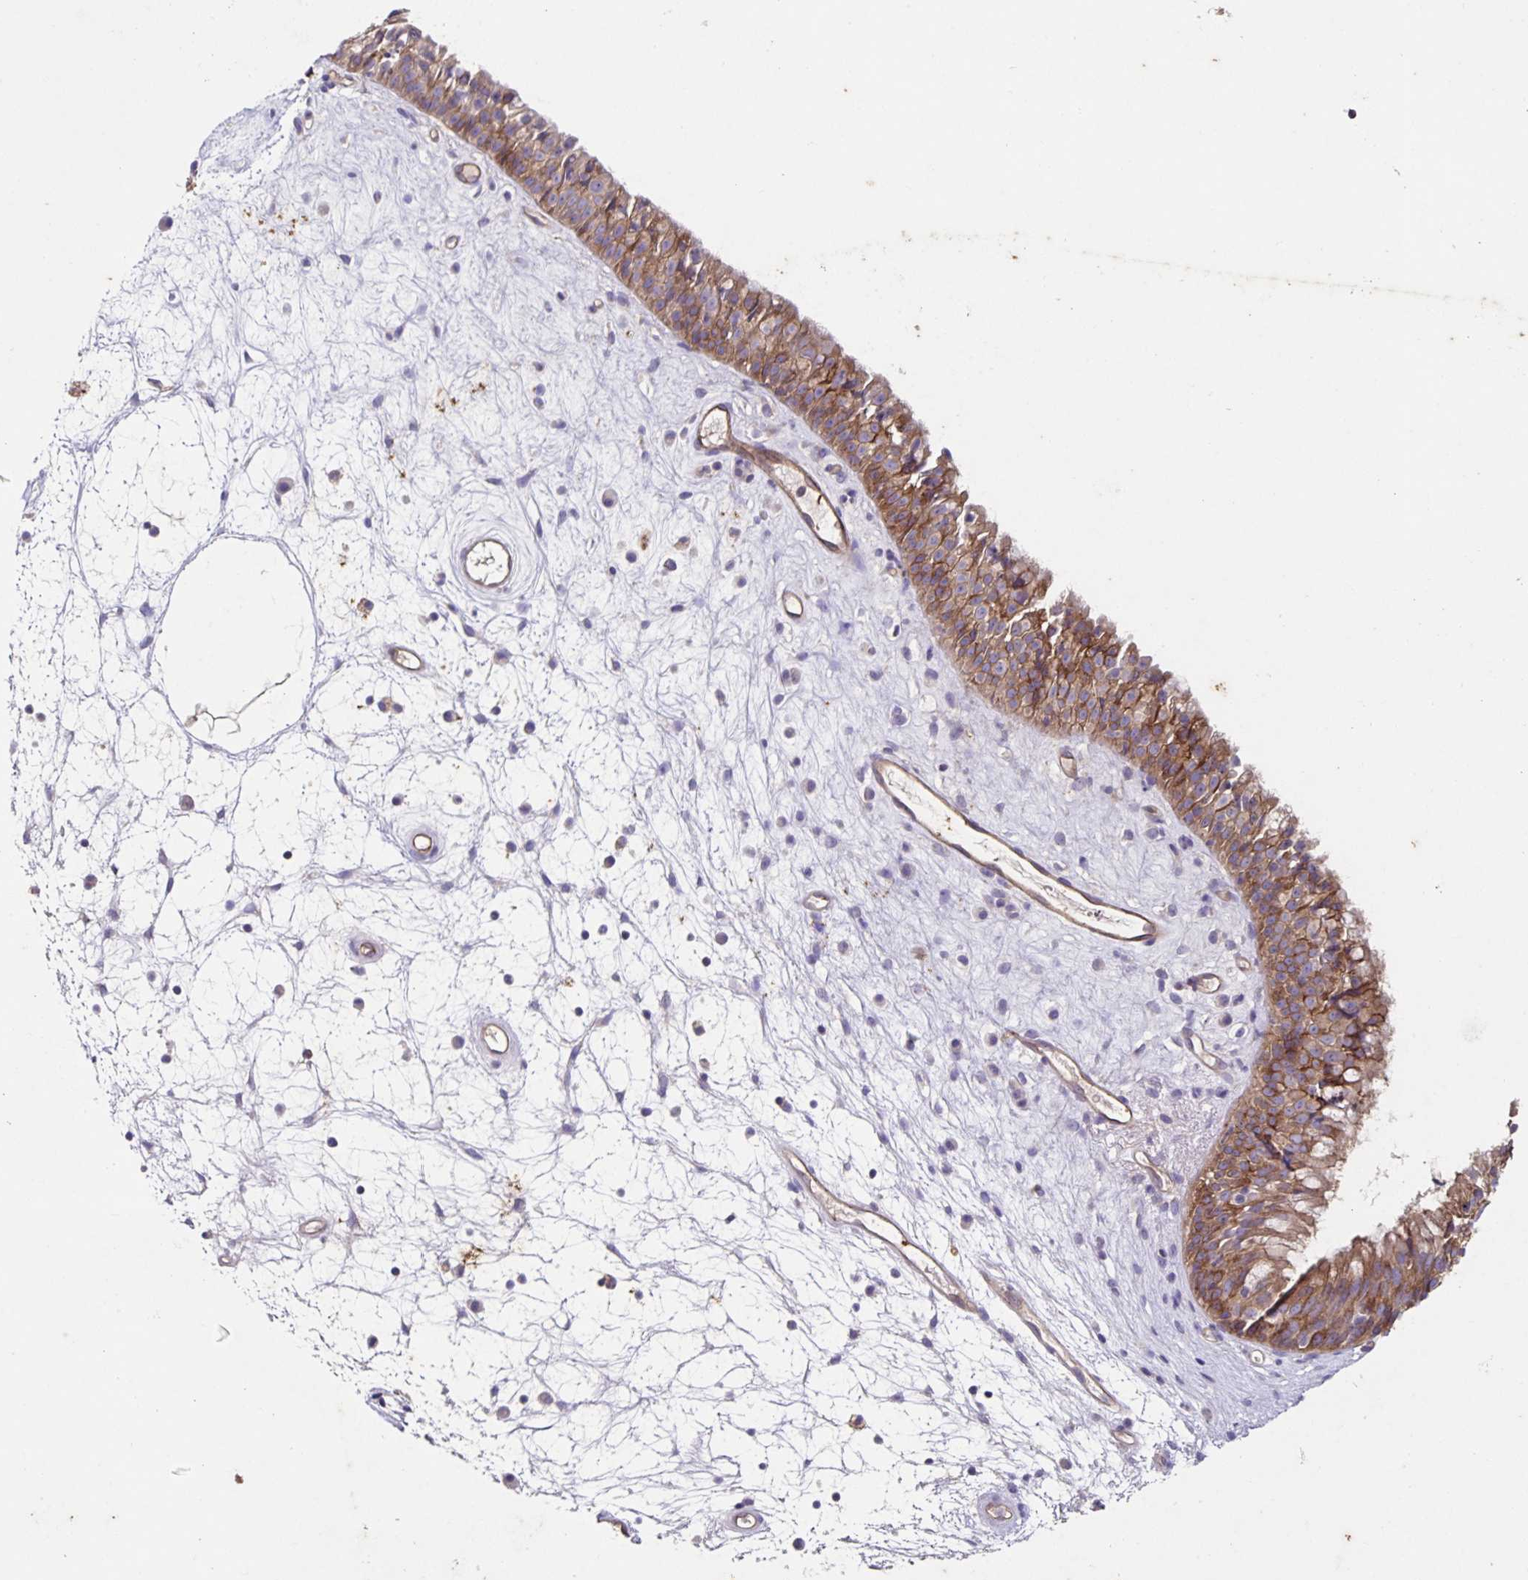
{"staining": {"intensity": "strong", "quantity": ">75%", "location": "cytoplasmic/membranous"}, "tissue": "nasopharynx", "cell_type": "Respiratory epithelial cells", "image_type": "normal", "snomed": [{"axis": "morphology", "description": "Normal tissue, NOS"}, {"axis": "topography", "description": "Nasopharynx"}], "caption": "IHC staining of normal nasopharynx, which demonstrates high levels of strong cytoplasmic/membranous staining in about >75% of respiratory epithelial cells indicating strong cytoplasmic/membranous protein expression. The staining was performed using DAB (3,3'-diaminobenzidine) (brown) for protein detection and nuclei were counterstained in hematoxylin (blue).", "gene": "ITGA2", "patient": {"sex": "male", "age": 69}}